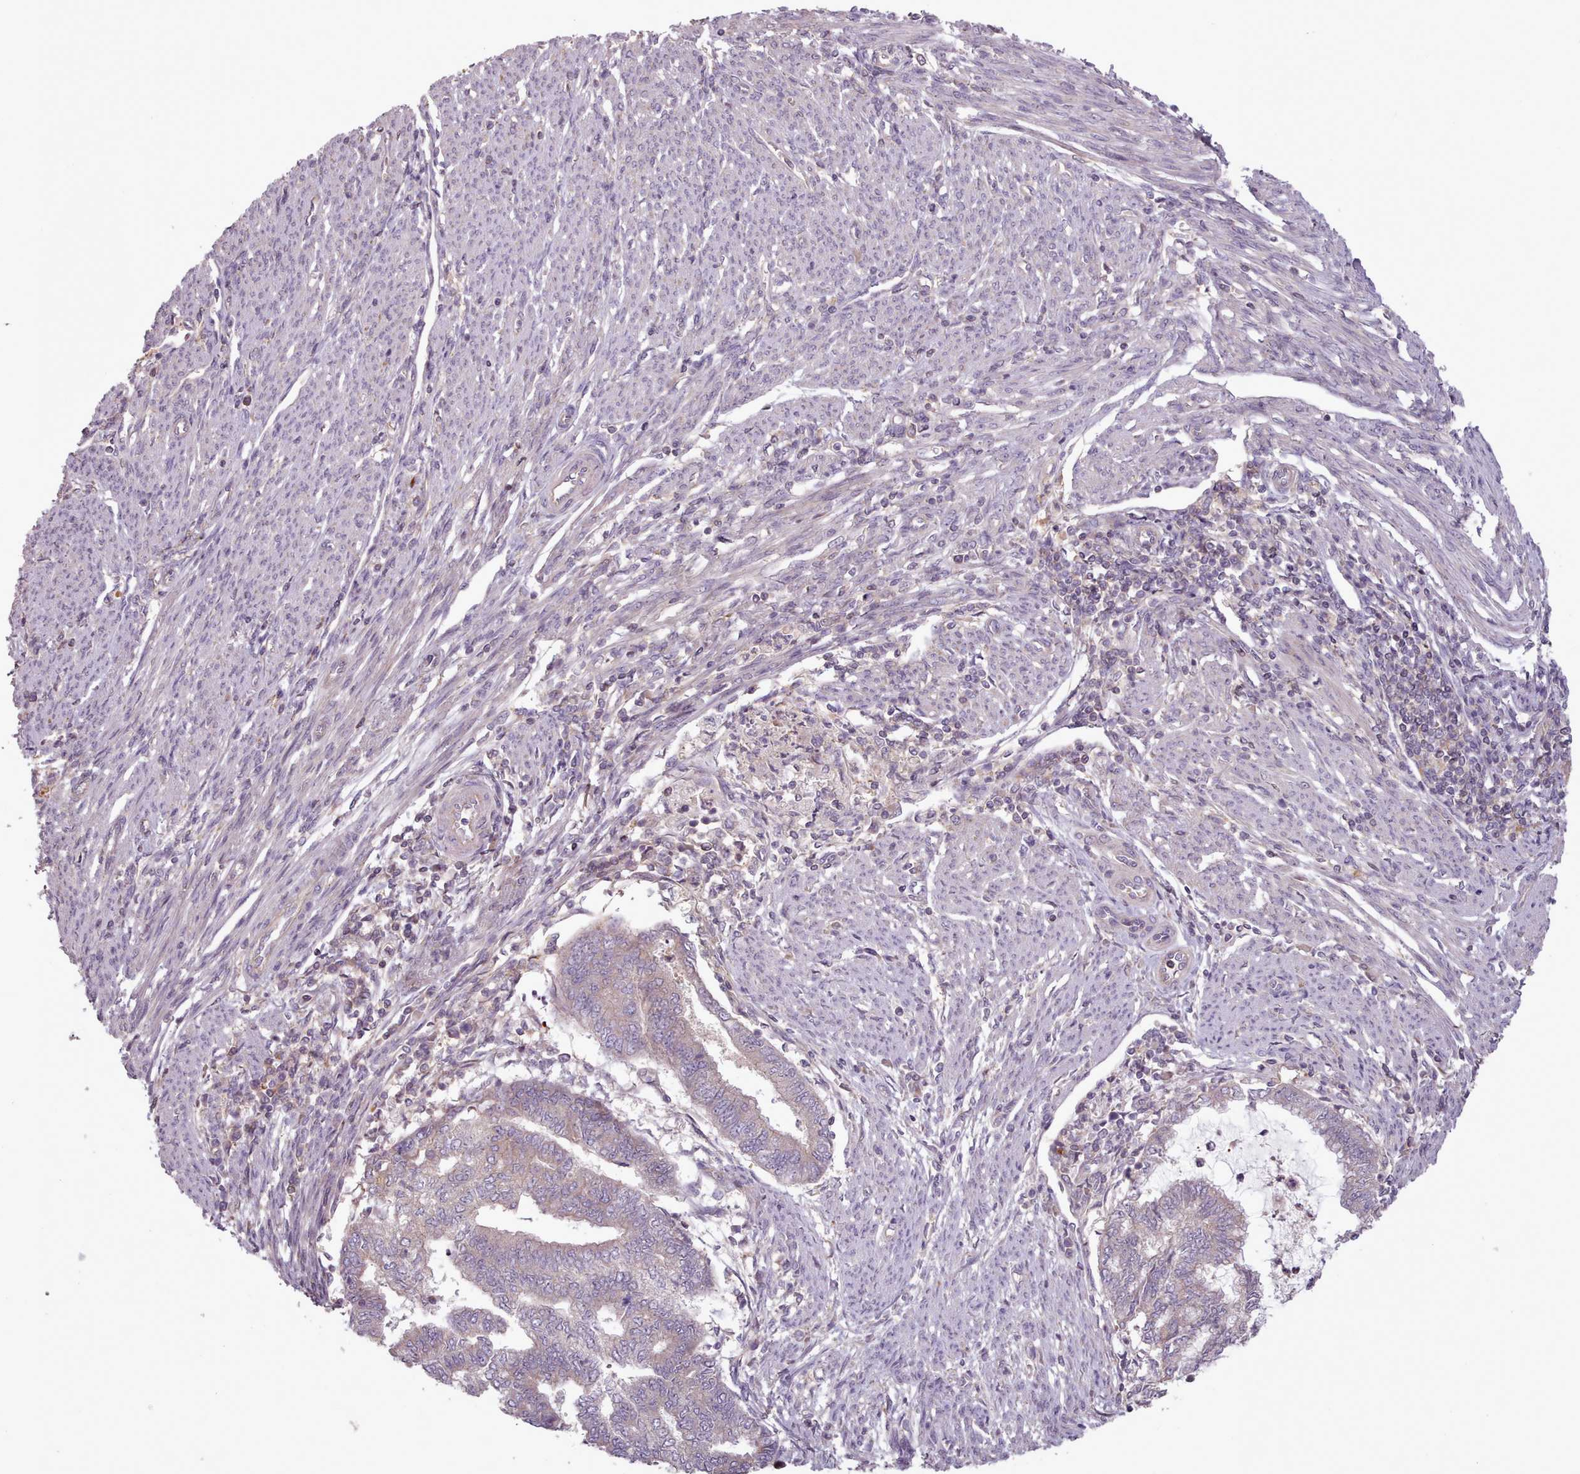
{"staining": {"intensity": "negative", "quantity": "none", "location": "none"}, "tissue": "endometrial cancer", "cell_type": "Tumor cells", "image_type": "cancer", "snomed": [{"axis": "morphology", "description": "Adenocarcinoma, NOS"}, {"axis": "topography", "description": "Endometrium"}], "caption": "A high-resolution photomicrograph shows IHC staining of endometrial adenocarcinoma, which demonstrates no significant expression in tumor cells.", "gene": "NT5DC2", "patient": {"sex": "female", "age": 79}}